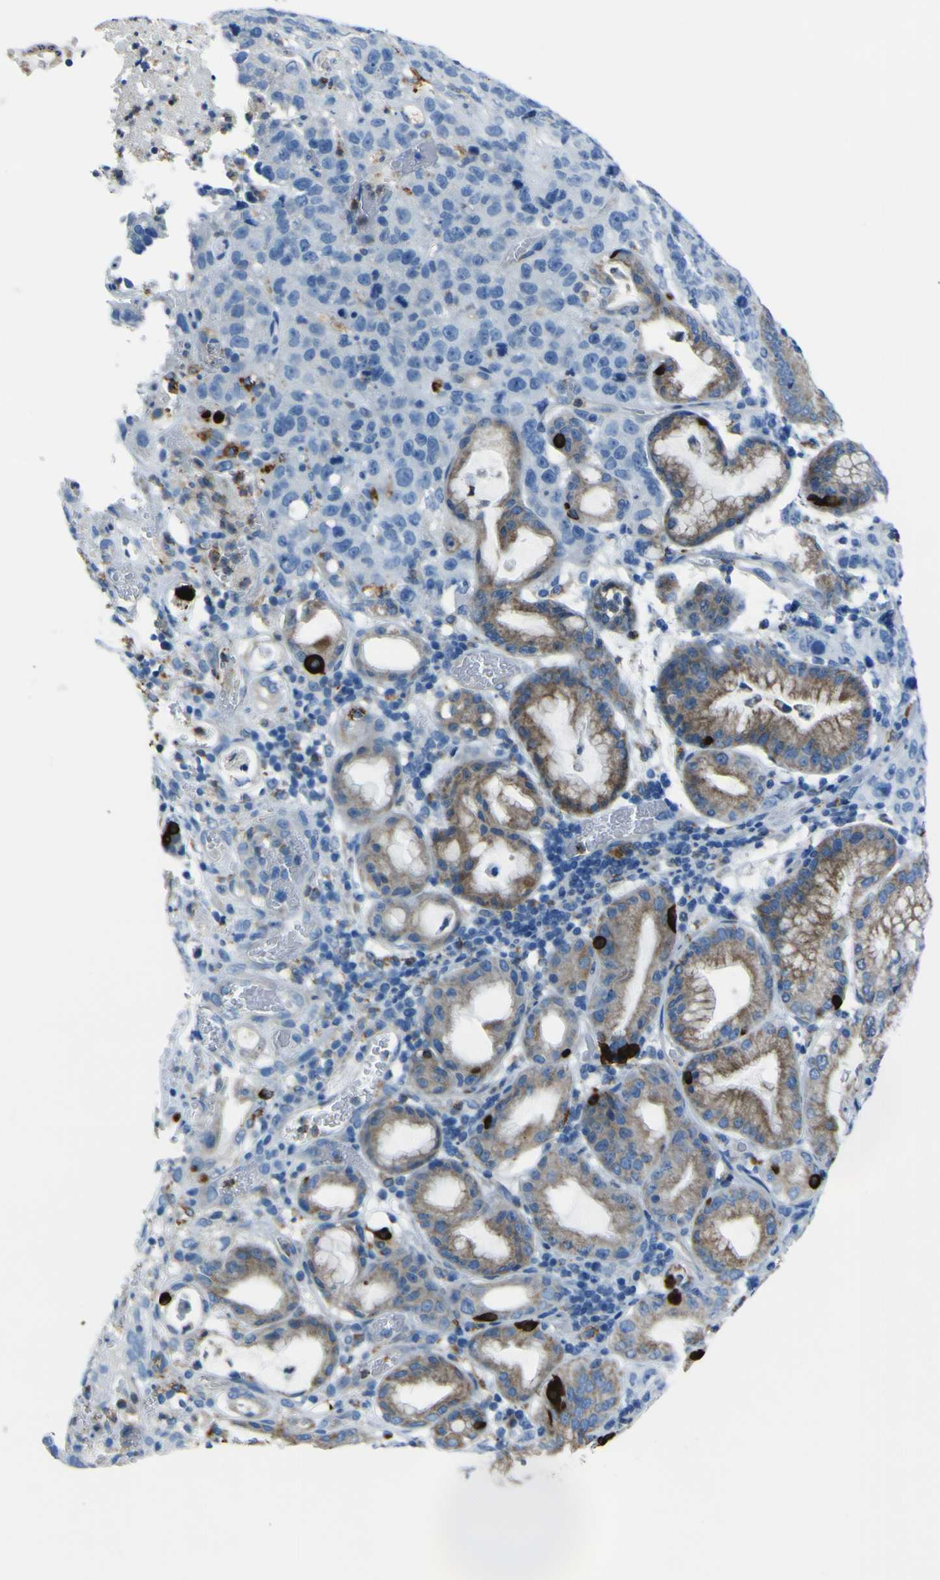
{"staining": {"intensity": "negative", "quantity": "none", "location": "none"}, "tissue": "stomach cancer", "cell_type": "Tumor cells", "image_type": "cancer", "snomed": [{"axis": "morphology", "description": "Normal tissue, NOS"}, {"axis": "morphology", "description": "Adenocarcinoma, NOS"}, {"axis": "topography", "description": "Stomach"}], "caption": "Immunohistochemical staining of human adenocarcinoma (stomach) exhibits no significant staining in tumor cells. Nuclei are stained in blue.", "gene": "ACSL1", "patient": {"sex": "male", "age": 48}}